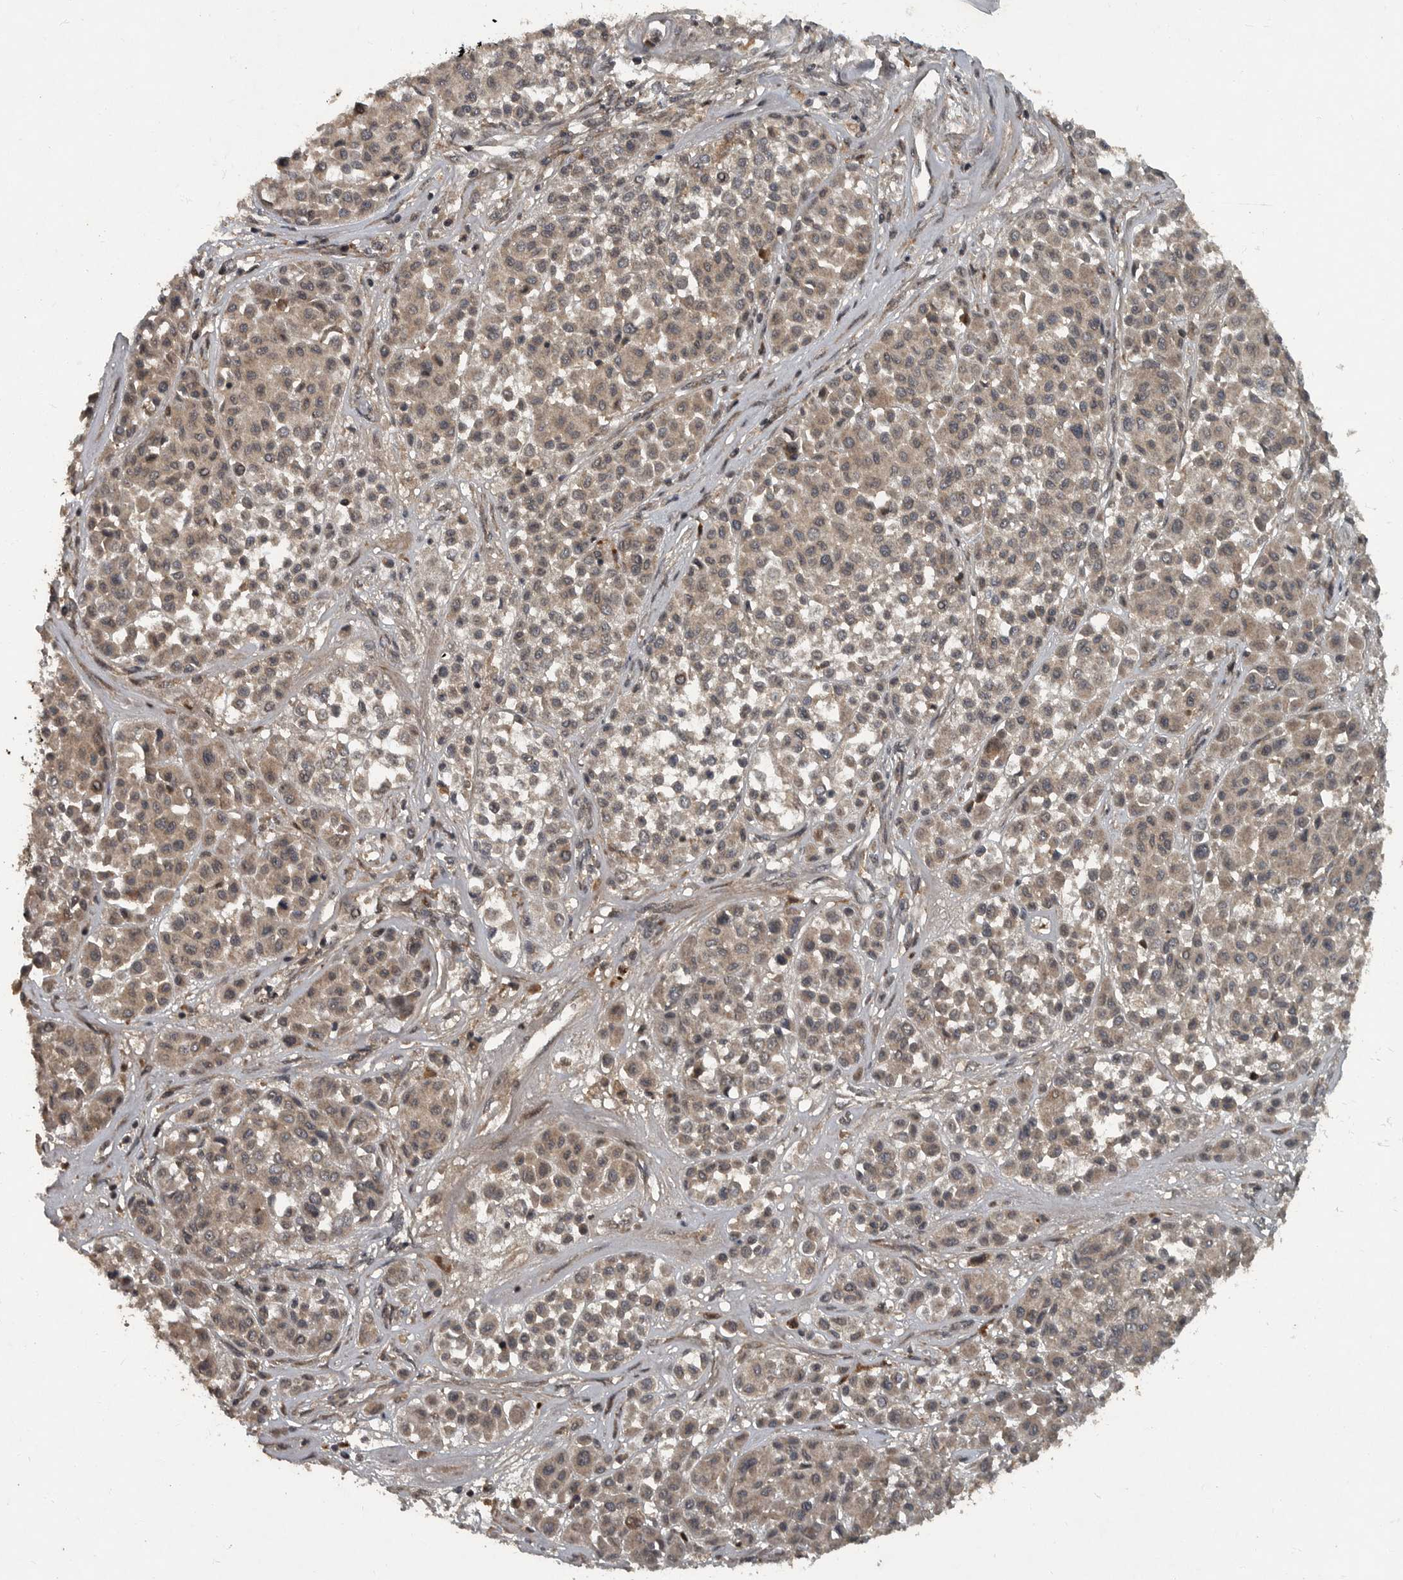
{"staining": {"intensity": "weak", "quantity": ">75%", "location": "cytoplasmic/membranous"}, "tissue": "melanoma", "cell_type": "Tumor cells", "image_type": "cancer", "snomed": [{"axis": "morphology", "description": "Malignant melanoma, Metastatic site"}, {"axis": "topography", "description": "Soft tissue"}], "caption": "Melanoma stained with immunohistochemistry (IHC) reveals weak cytoplasmic/membranous staining in approximately >75% of tumor cells.", "gene": "FOXO1", "patient": {"sex": "male", "age": 41}}